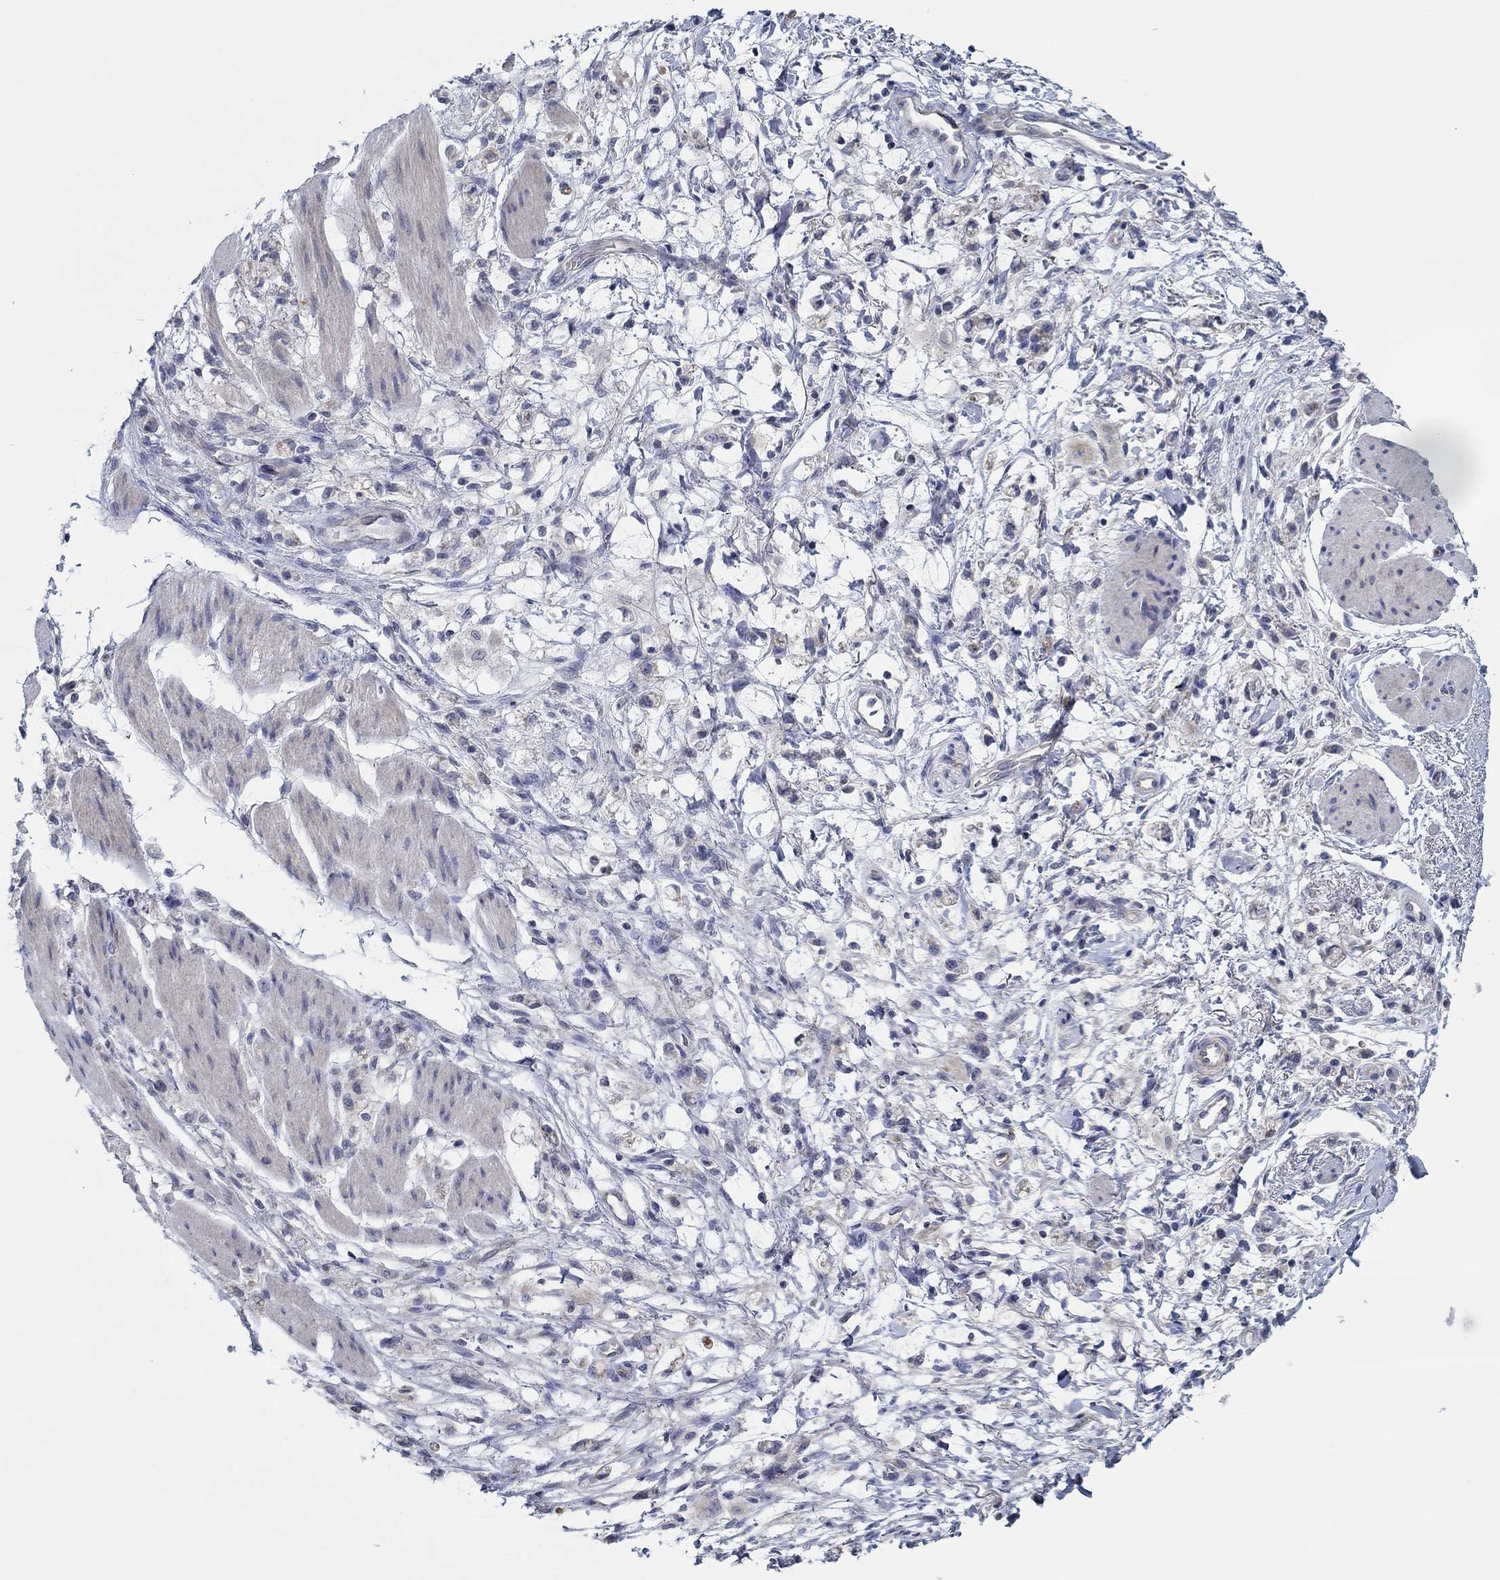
{"staining": {"intensity": "negative", "quantity": "none", "location": "none"}, "tissue": "stomach cancer", "cell_type": "Tumor cells", "image_type": "cancer", "snomed": [{"axis": "morphology", "description": "Adenocarcinoma, NOS"}, {"axis": "topography", "description": "Stomach"}], "caption": "Immunohistochemistry of human adenocarcinoma (stomach) demonstrates no positivity in tumor cells.", "gene": "CFAP61", "patient": {"sex": "female", "age": 60}}